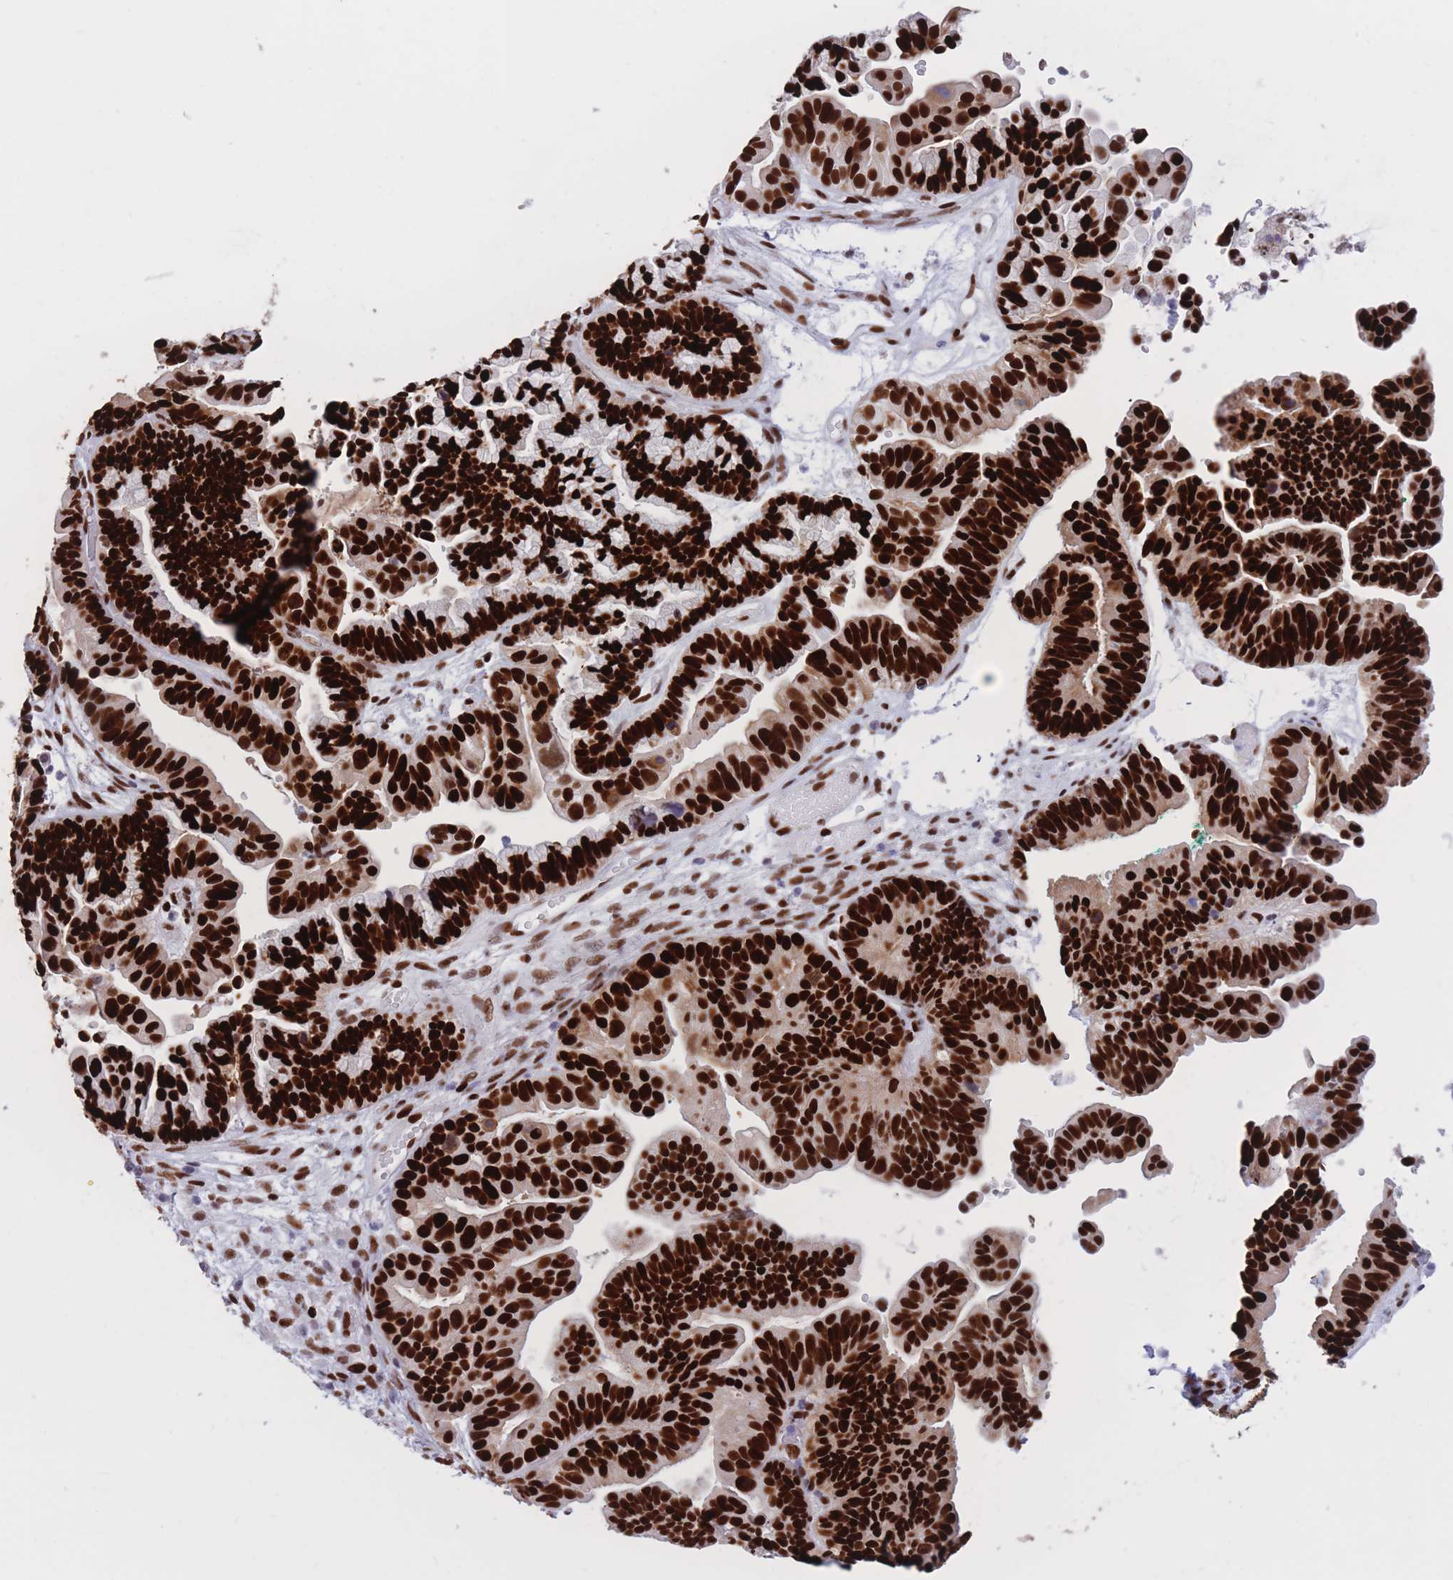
{"staining": {"intensity": "strong", "quantity": ">75%", "location": "nuclear"}, "tissue": "ovarian cancer", "cell_type": "Tumor cells", "image_type": "cancer", "snomed": [{"axis": "morphology", "description": "Cystadenocarcinoma, serous, NOS"}, {"axis": "topography", "description": "Ovary"}], "caption": "Human serous cystadenocarcinoma (ovarian) stained for a protein (brown) exhibits strong nuclear positive expression in about >75% of tumor cells.", "gene": "NASP", "patient": {"sex": "female", "age": 56}}